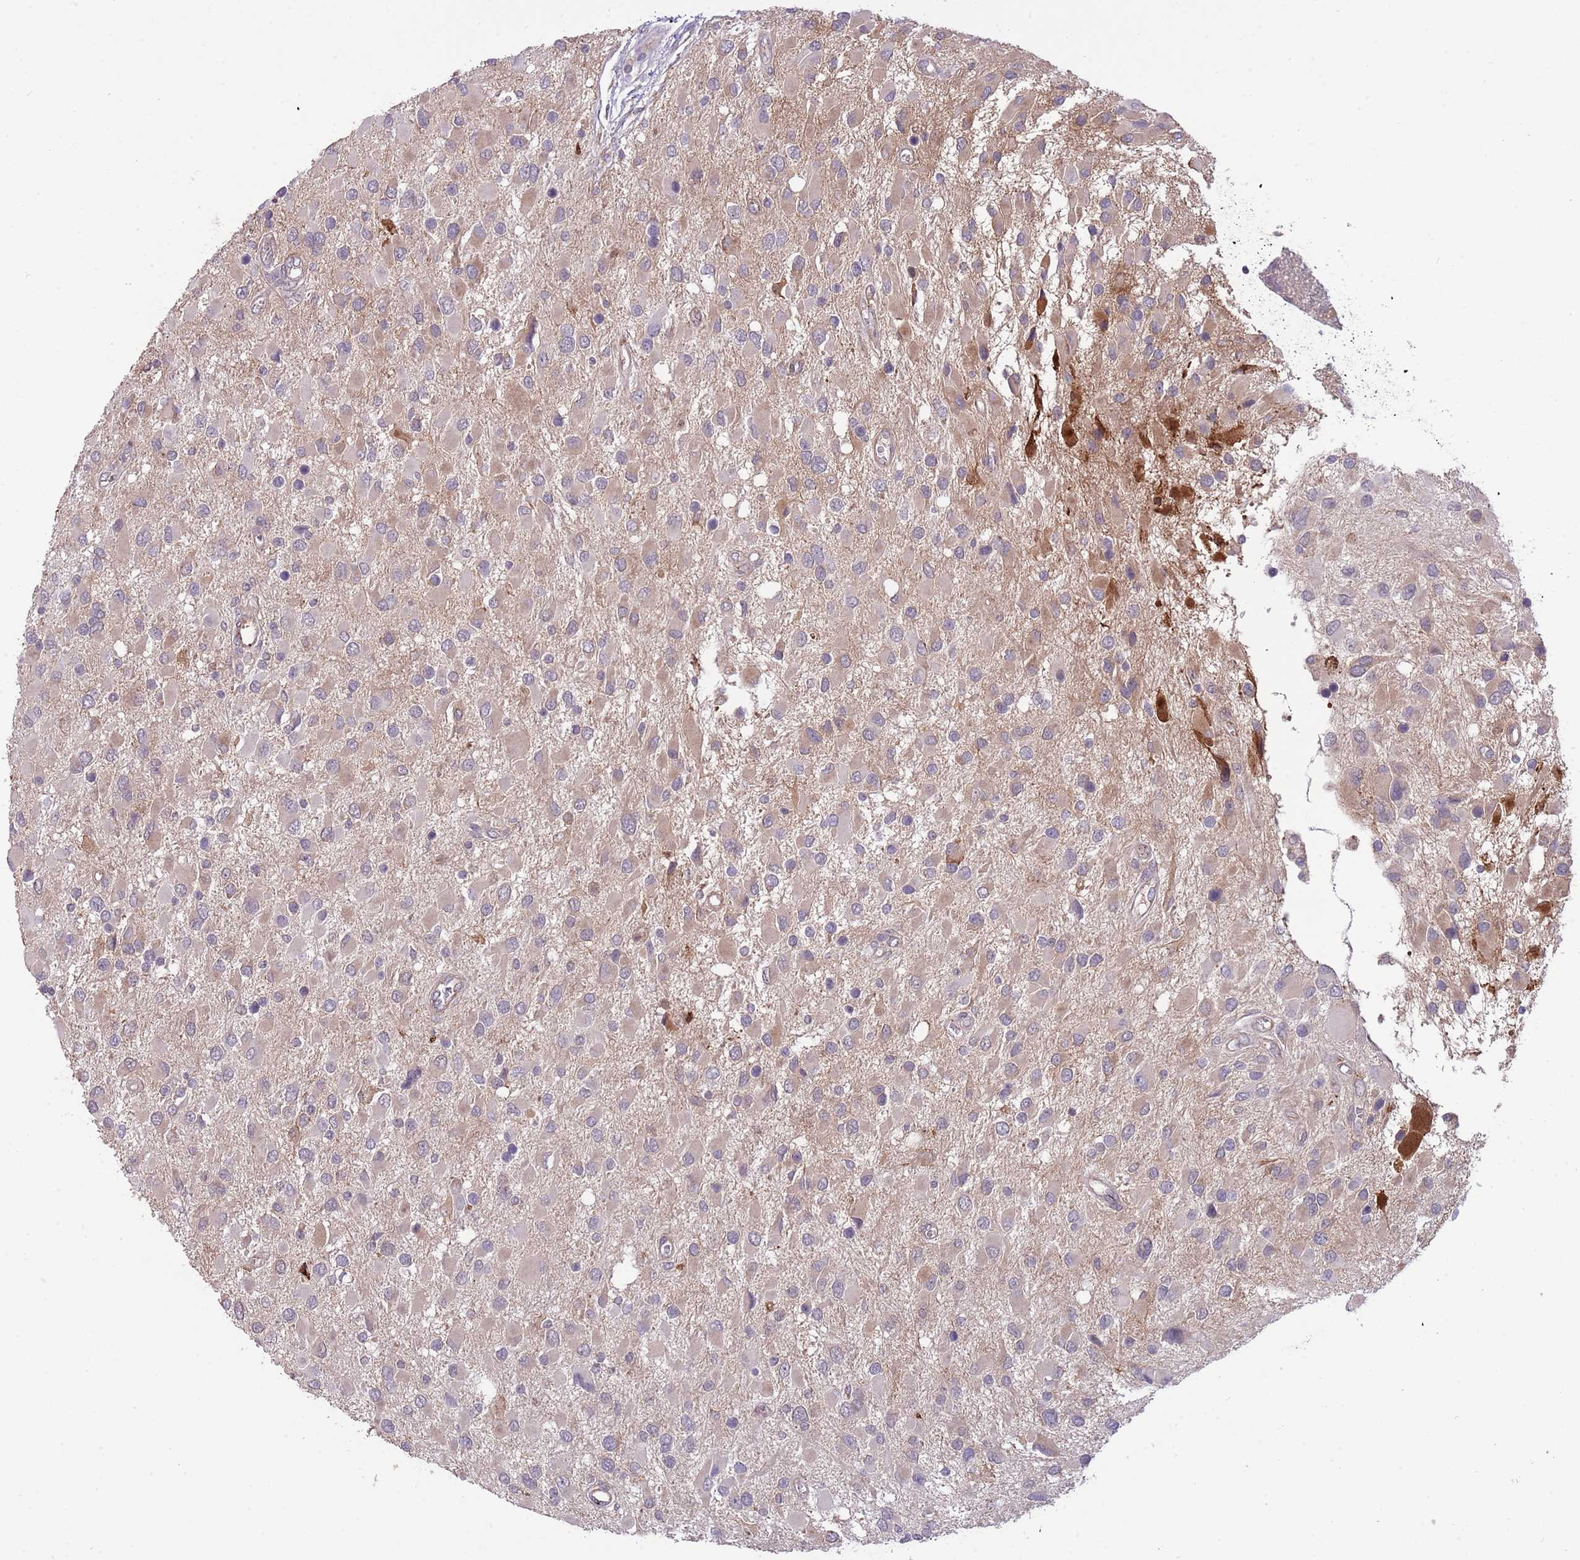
{"staining": {"intensity": "weak", "quantity": "25%-75%", "location": "cytoplasmic/membranous"}, "tissue": "glioma", "cell_type": "Tumor cells", "image_type": "cancer", "snomed": [{"axis": "morphology", "description": "Glioma, malignant, High grade"}, {"axis": "topography", "description": "Brain"}], "caption": "A high-resolution micrograph shows immunohistochemistry (IHC) staining of malignant glioma (high-grade), which demonstrates weak cytoplasmic/membranous staining in approximately 25%-75% of tumor cells.", "gene": "DPP10", "patient": {"sex": "male", "age": 53}}